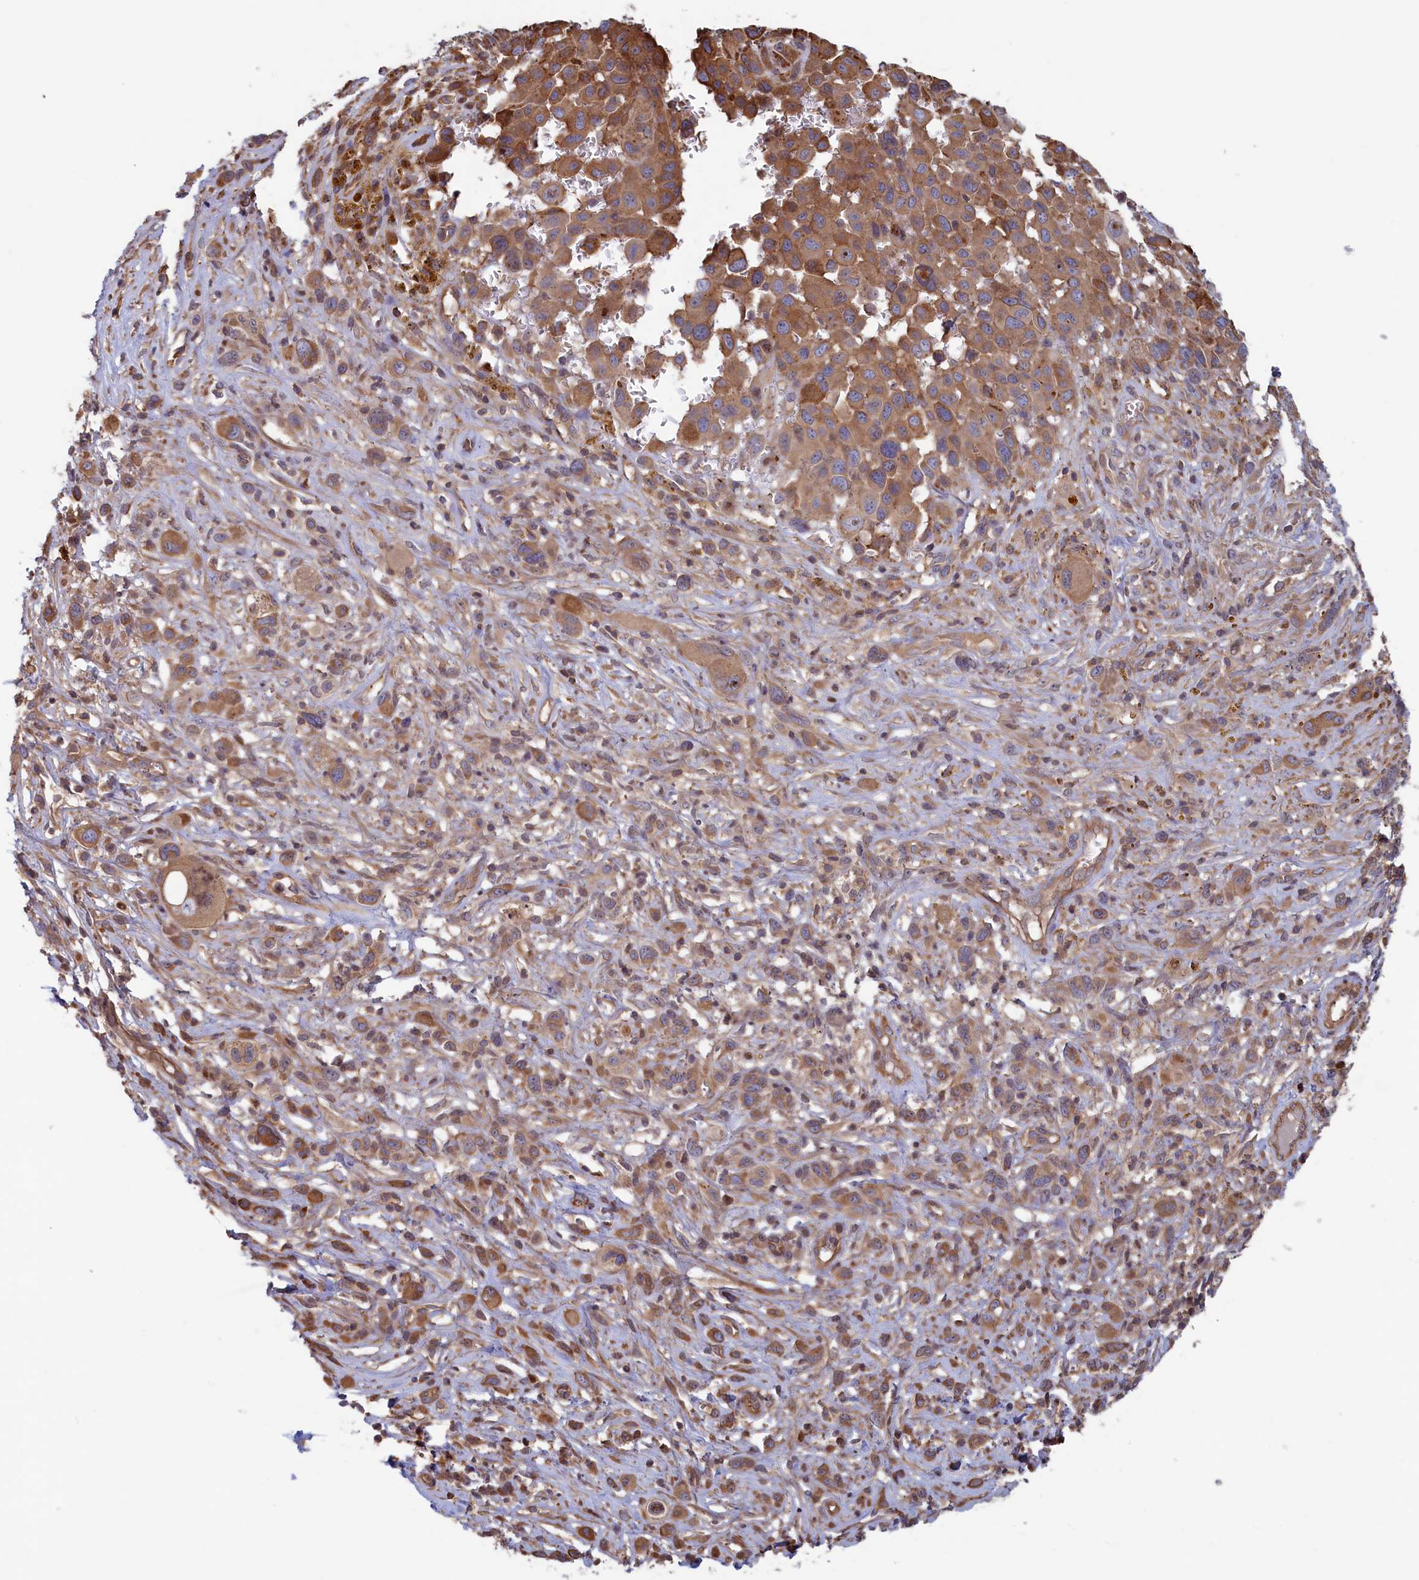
{"staining": {"intensity": "moderate", "quantity": ">75%", "location": "cytoplasmic/membranous"}, "tissue": "melanoma", "cell_type": "Tumor cells", "image_type": "cancer", "snomed": [{"axis": "morphology", "description": "Malignant melanoma, NOS"}, {"axis": "topography", "description": "Skin of trunk"}], "caption": "Immunohistochemical staining of malignant melanoma shows medium levels of moderate cytoplasmic/membranous protein expression in about >75% of tumor cells. (DAB = brown stain, brightfield microscopy at high magnification).", "gene": "RILPL1", "patient": {"sex": "male", "age": 71}}